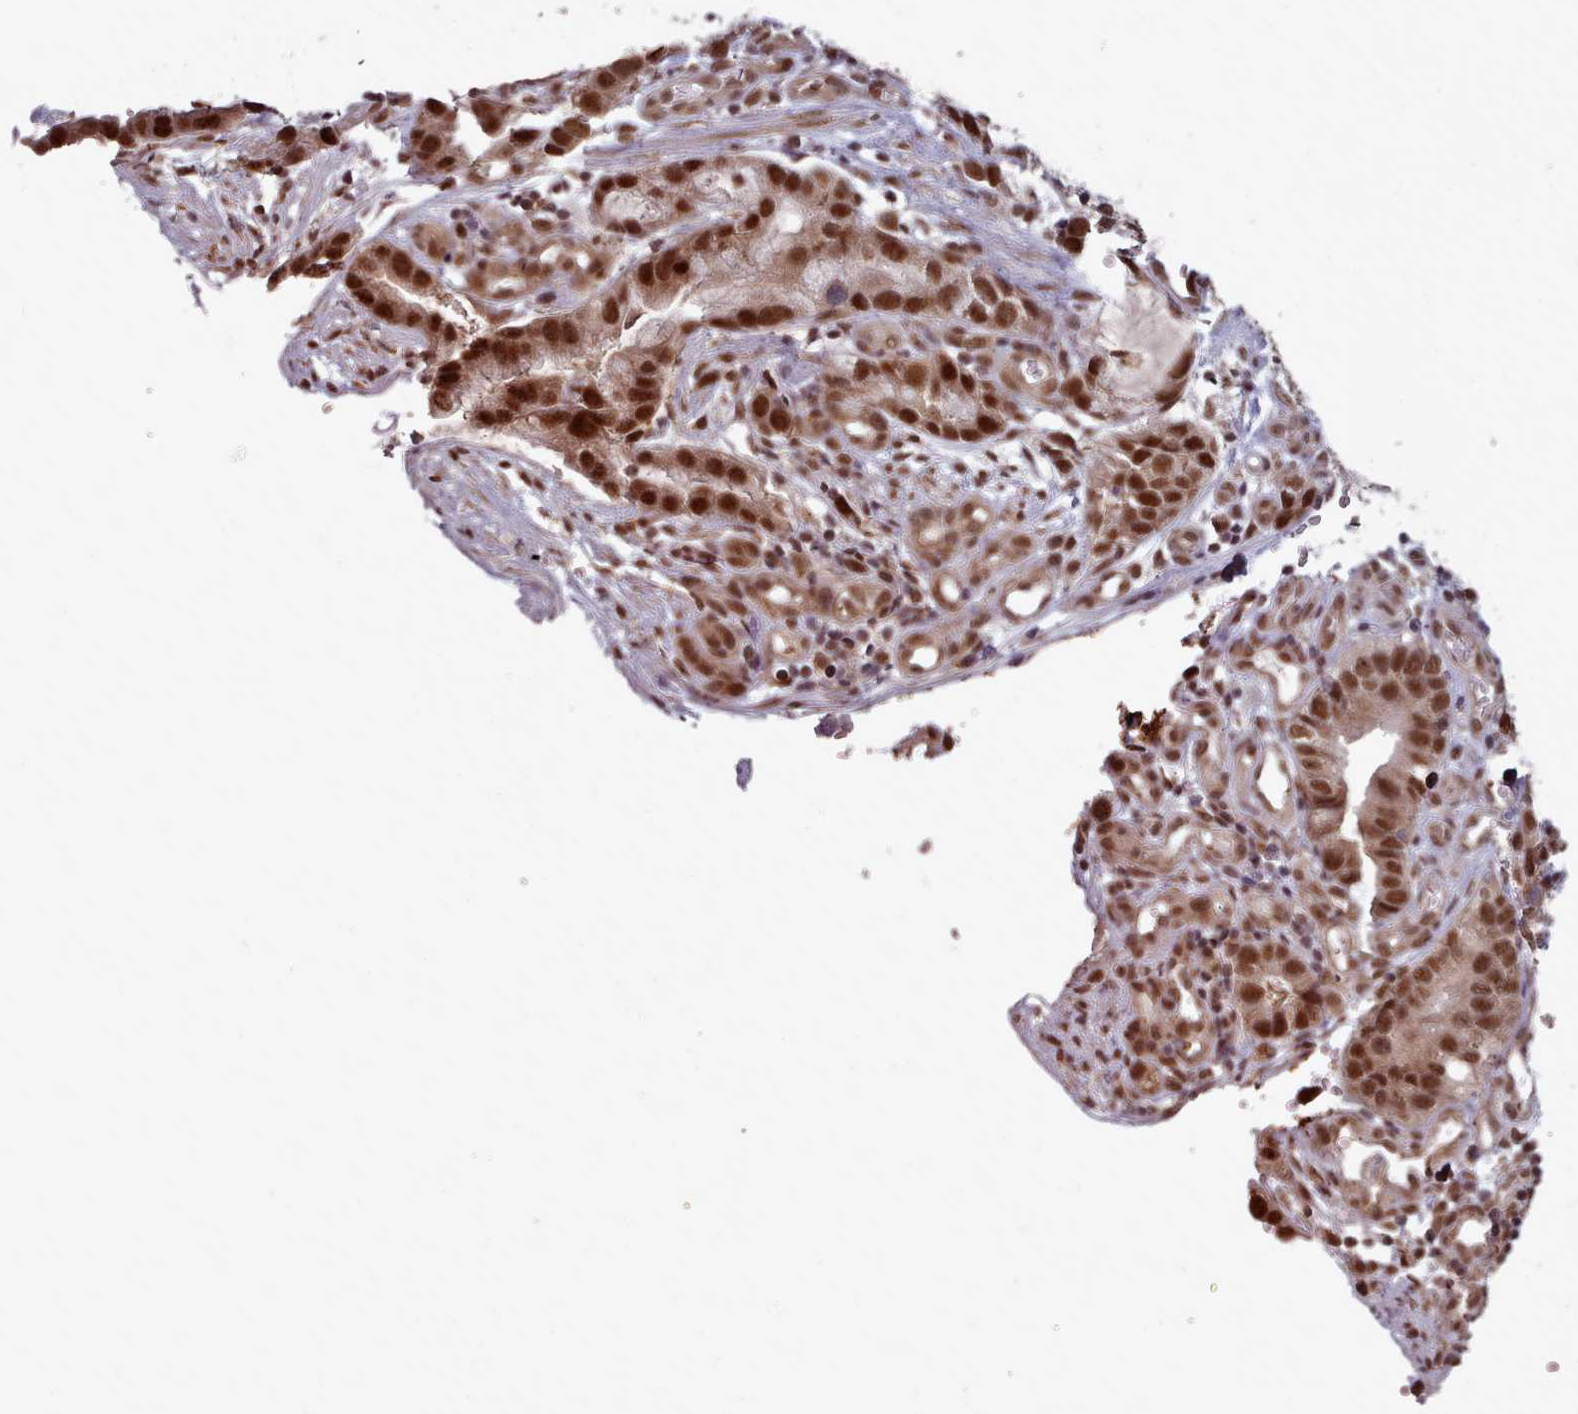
{"staining": {"intensity": "strong", "quantity": ">75%", "location": "cytoplasmic/membranous,nuclear"}, "tissue": "stomach cancer", "cell_type": "Tumor cells", "image_type": "cancer", "snomed": [{"axis": "morphology", "description": "Adenocarcinoma, NOS"}, {"axis": "topography", "description": "Stomach"}], "caption": "An image of human adenocarcinoma (stomach) stained for a protein displays strong cytoplasmic/membranous and nuclear brown staining in tumor cells.", "gene": "DHX8", "patient": {"sex": "male", "age": 55}}